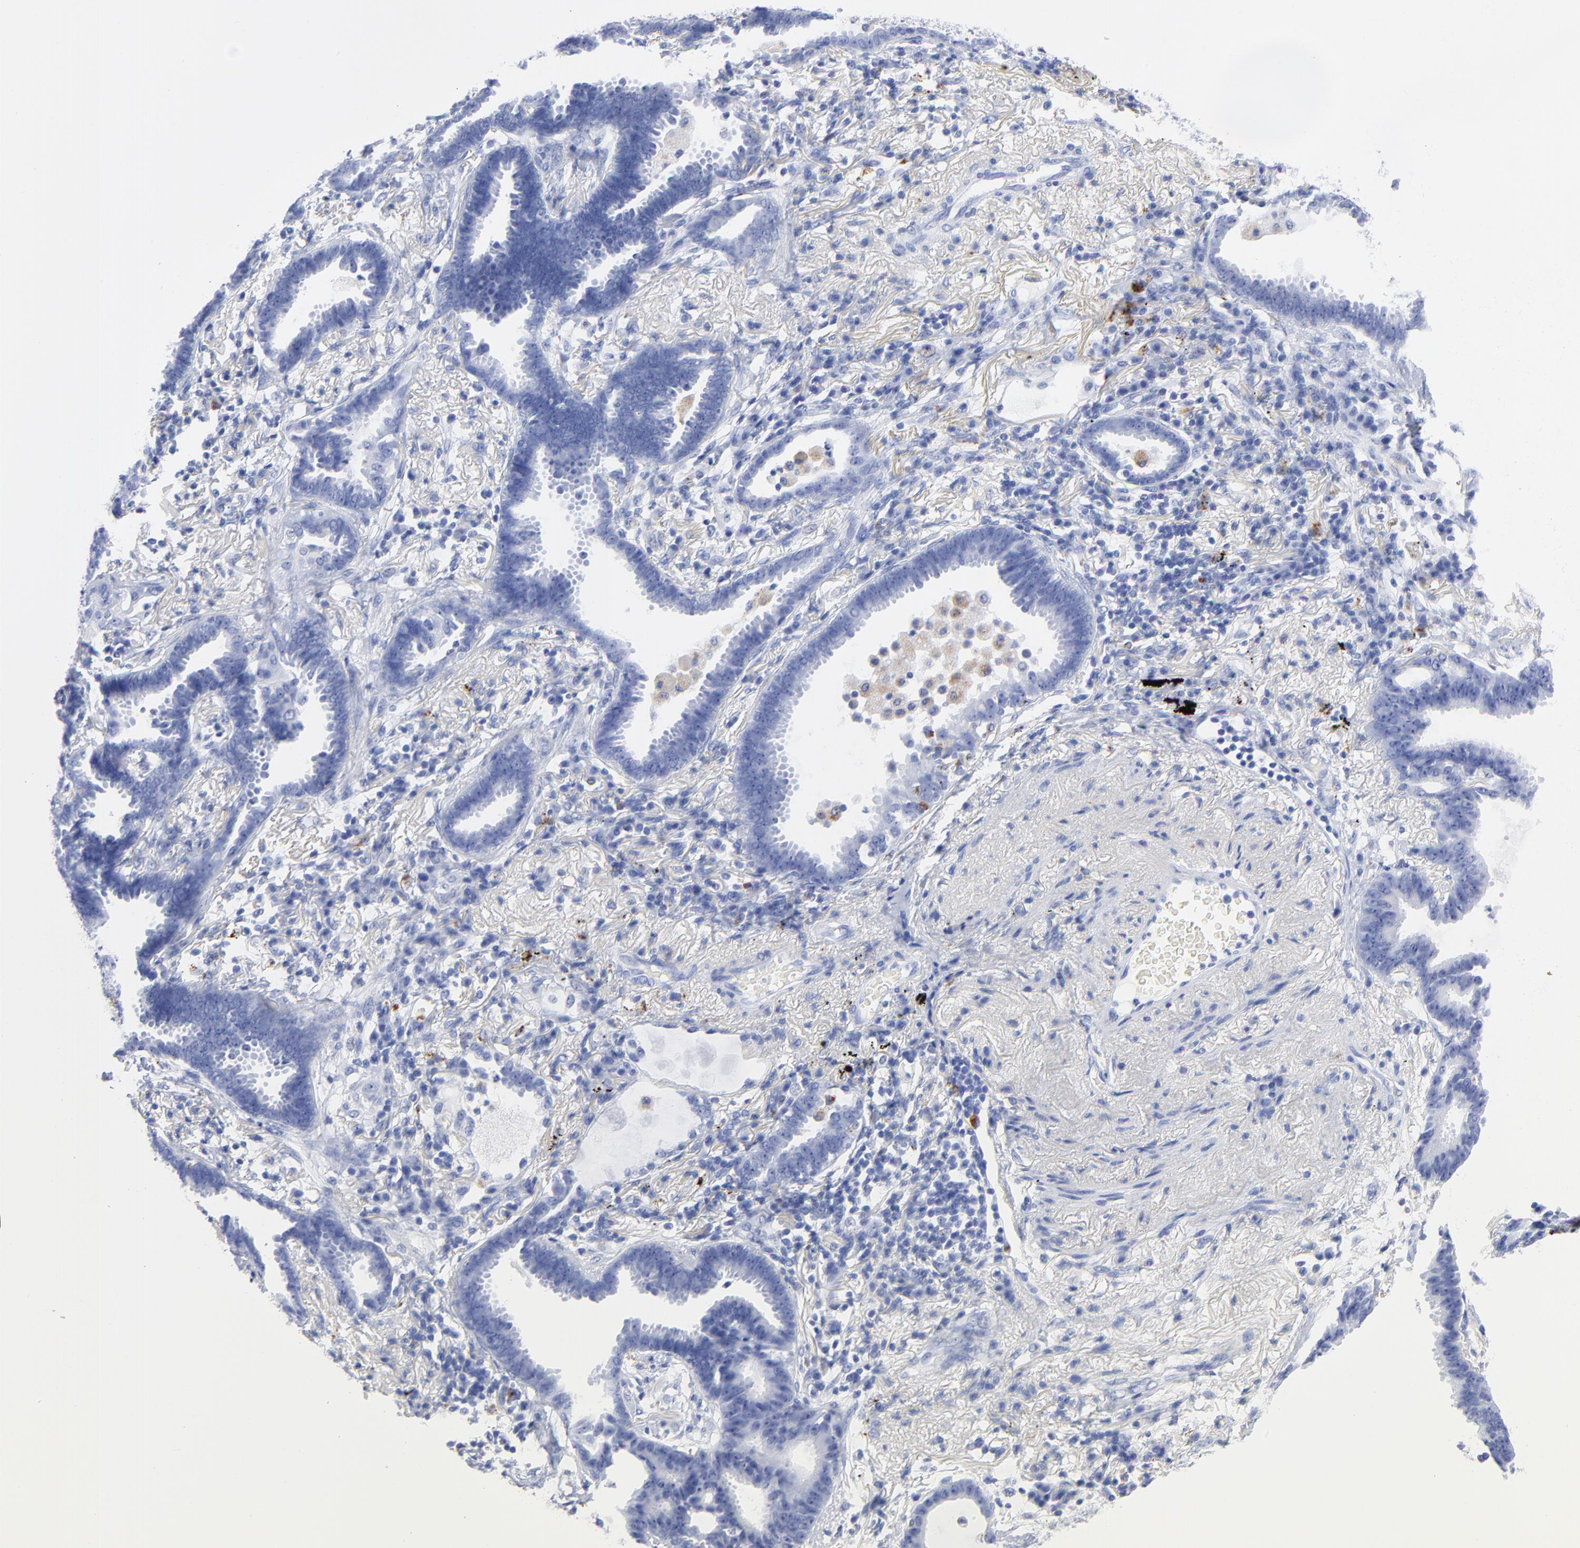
{"staining": {"intensity": "negative", "quantity": "none", "location": "none"}, "tissue": "lung cancer", "cell_type": "Tumor cells", "image_type": "cancer", "snomed": [{"axis": "morphology", "description": "Adenocarcinoma, NOS"}, {"axis": "topography", "description": "Lung"}], "caption": "This histopathology image is of lung cancer stained with immunohistochemistry to label a protein in brown with the nuclei are counter-stained blue. There is no positivity in tumor cells.", "gene": "CPVL", "patient": {"sex": "female", "age": 64}}